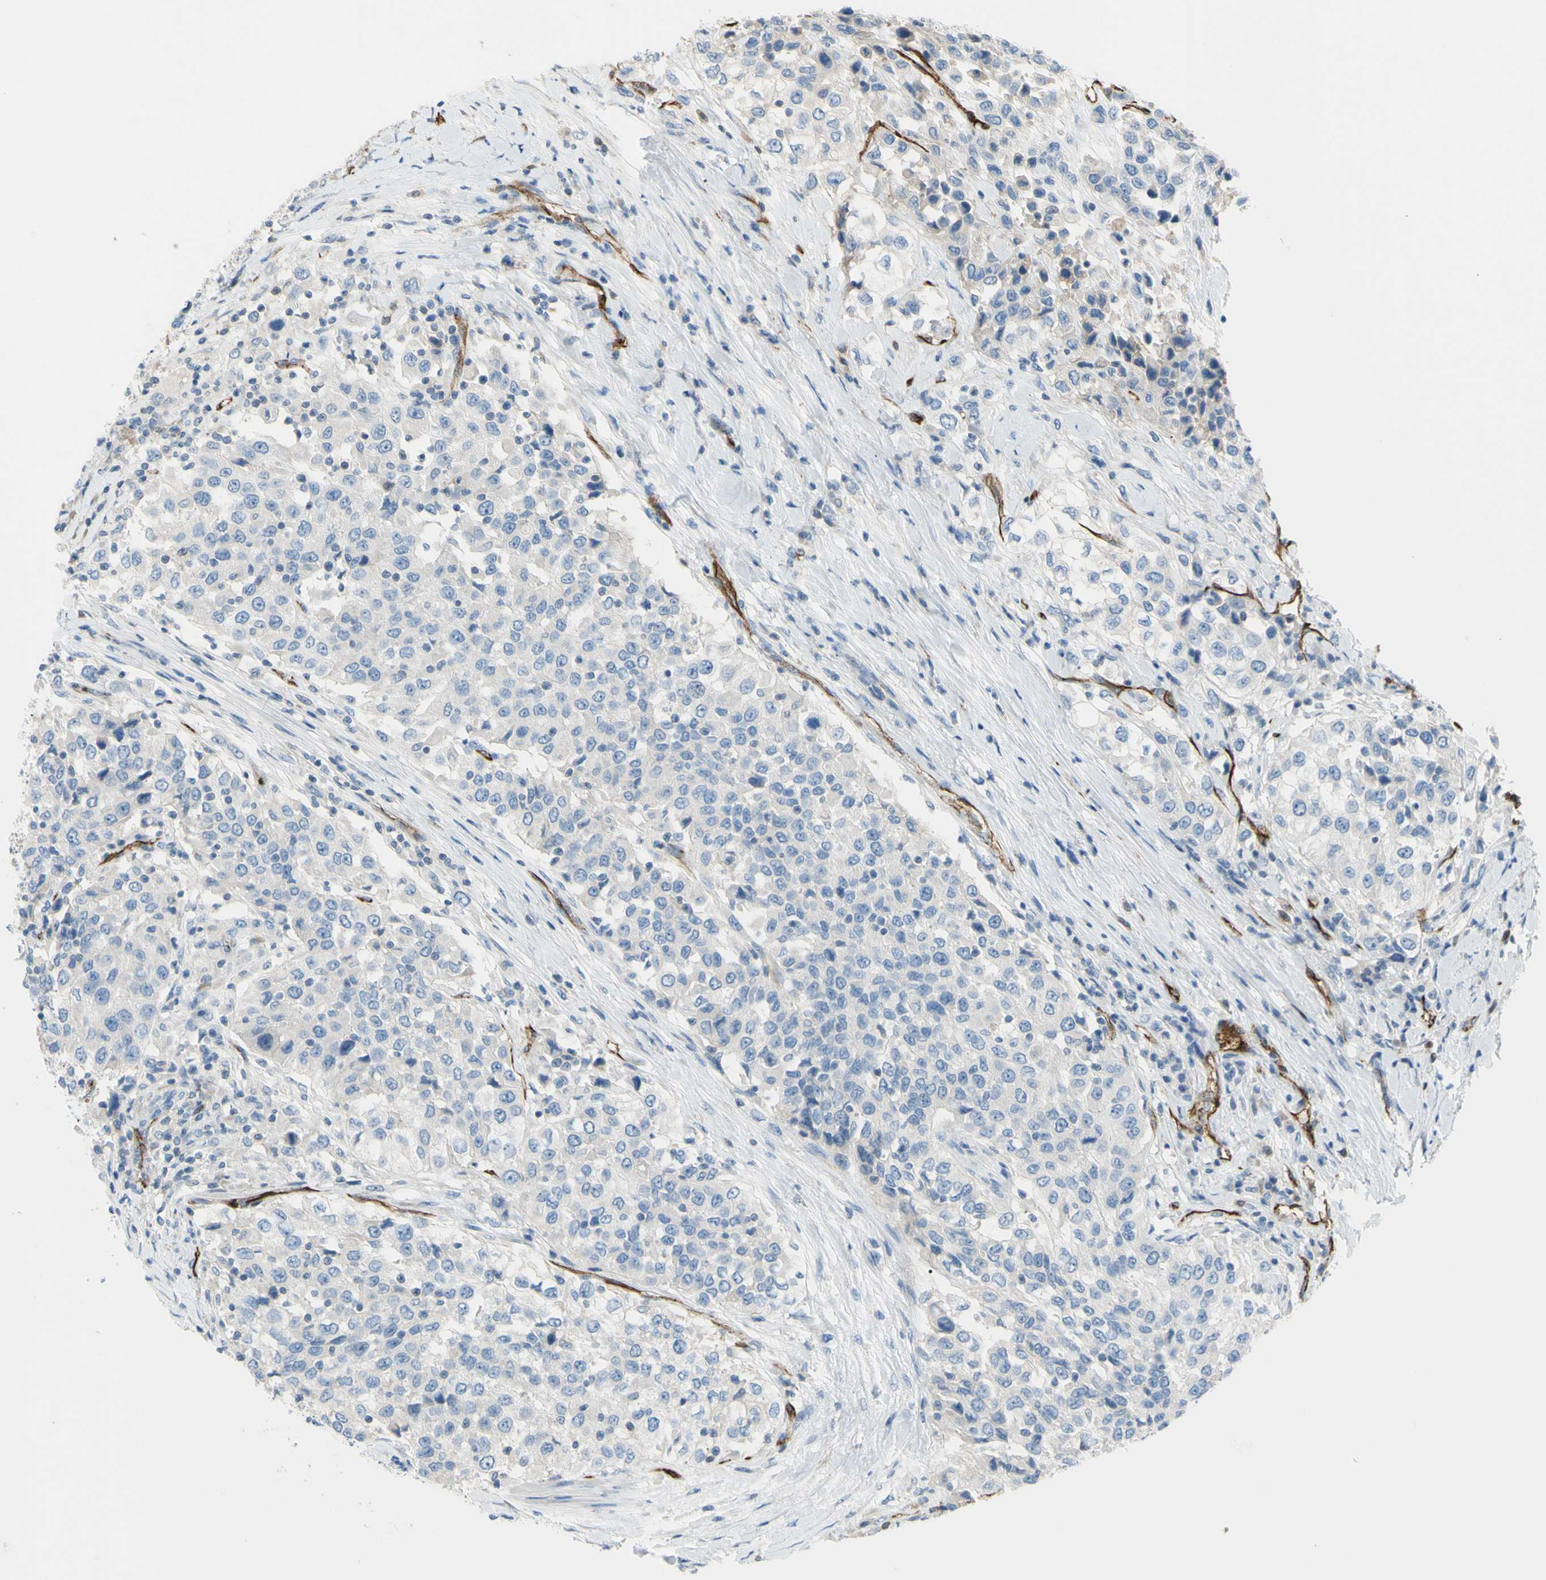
{"staining": {"intensity": "negative", "quantity": "none", "location": "none"}, "tissue": "urothelial cancer", "cell_type": "Tumor cells", "image_type": "cancer", "snomed": [{"axis": "morphology", "description": "Urothelial carcinoma, High grade"}, {"axis": "topography", "description": "Urinary bladder"}], "caption": "DAB immunohistochemical staining of human urothelial cancer demonstrates no significant positivity in tumor cells.", "gene": "PRRG2", "patient": {"sex": "female", "age": 80}}